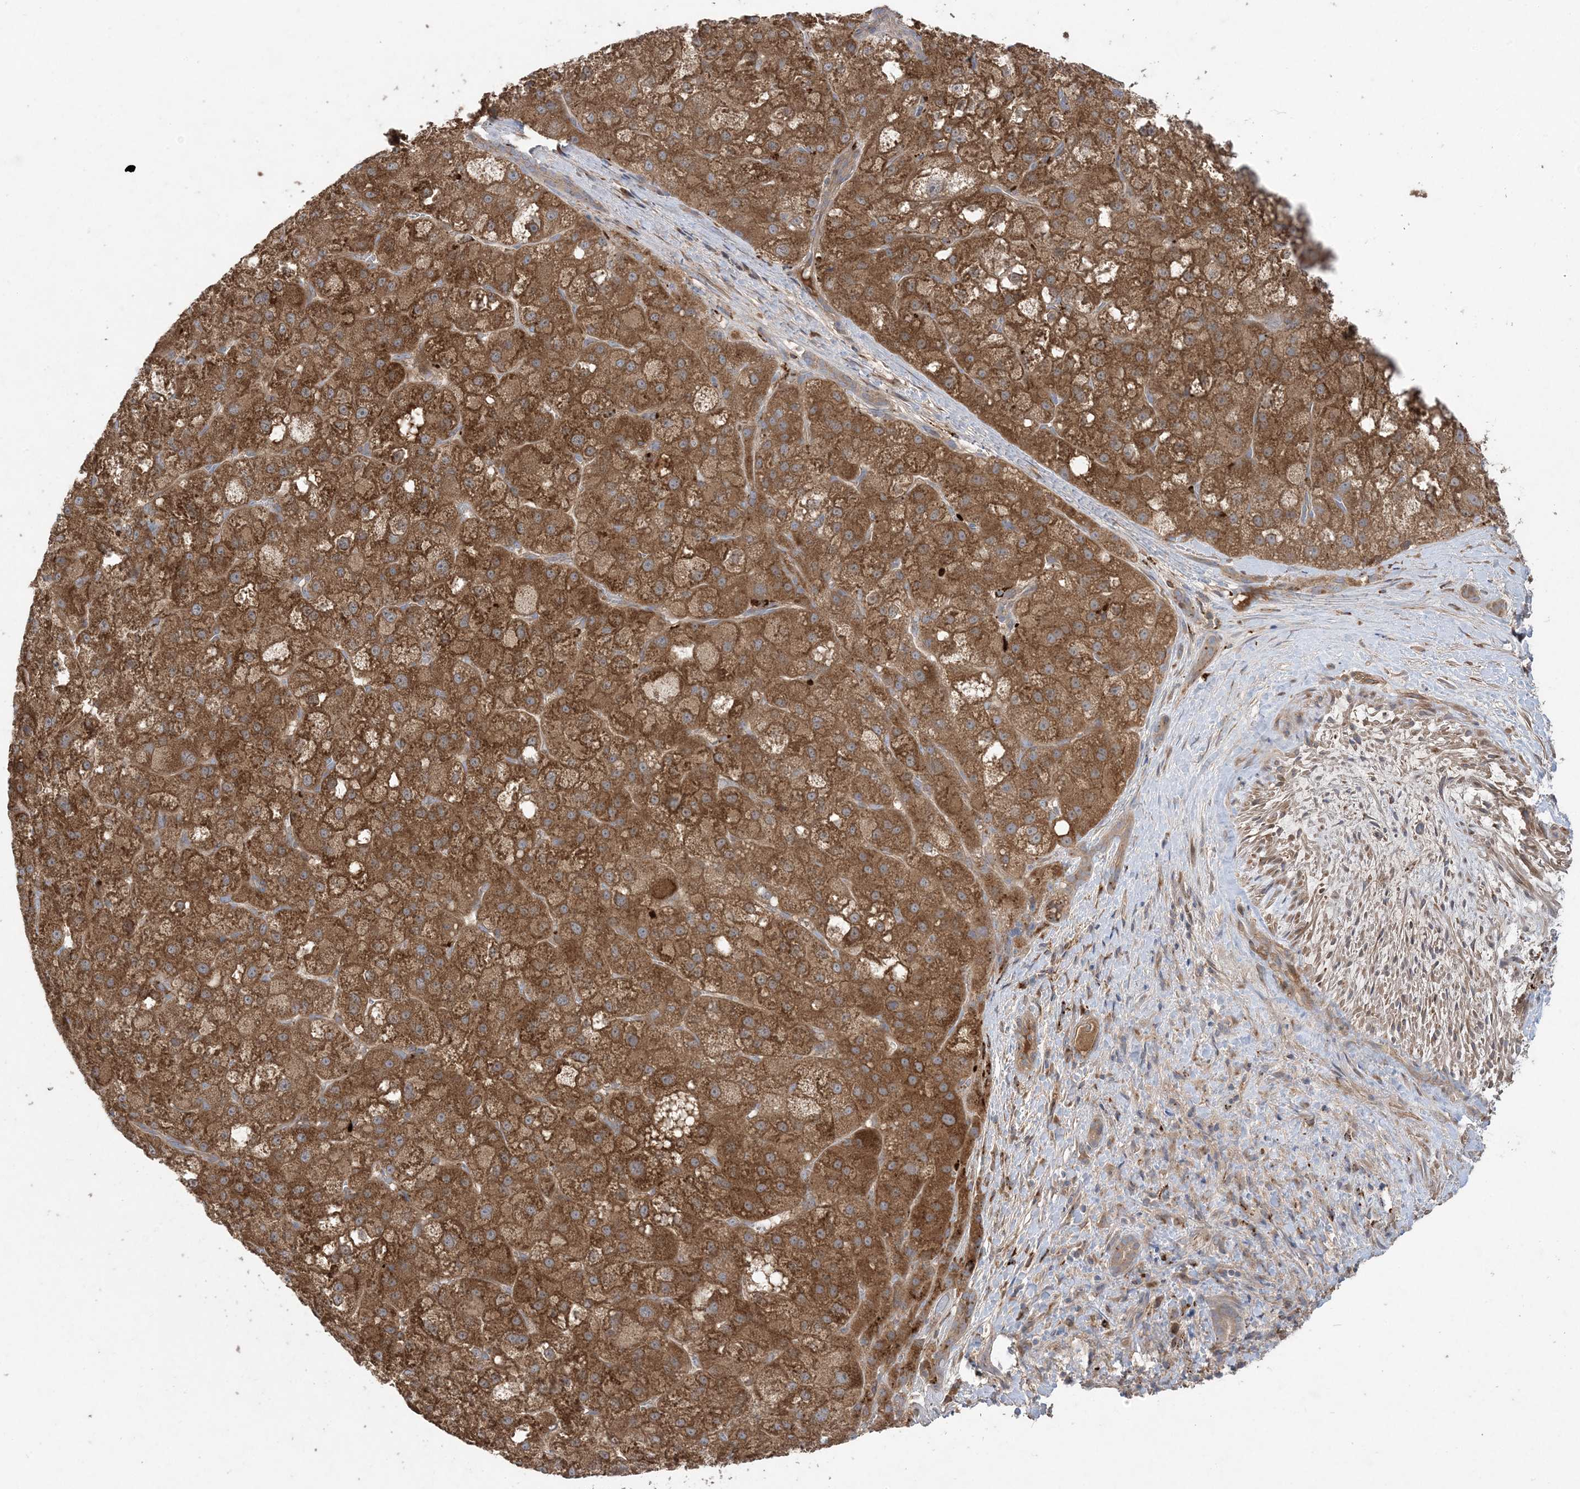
{"staining": {"intensity": "strong", "quantity": ">75%", "location": "cytoplasmic/membranous"}, "tissue": "liver cancer", "cell_type": "Tumor cells", "image_type": "cancer", "snomed": [{"axis": "morphology", "description": "Carcinoma, Hepatocellular, NOS"}, {"axis": "topography", "description": "Liver"}], "caption": "A high amount of strong cytoplasmic/membranous expression is identified in about >75% of tumor cells in liver cancer tissue.", "gene": "MASP2", "patient": {"sex": "male", "age": 57}}